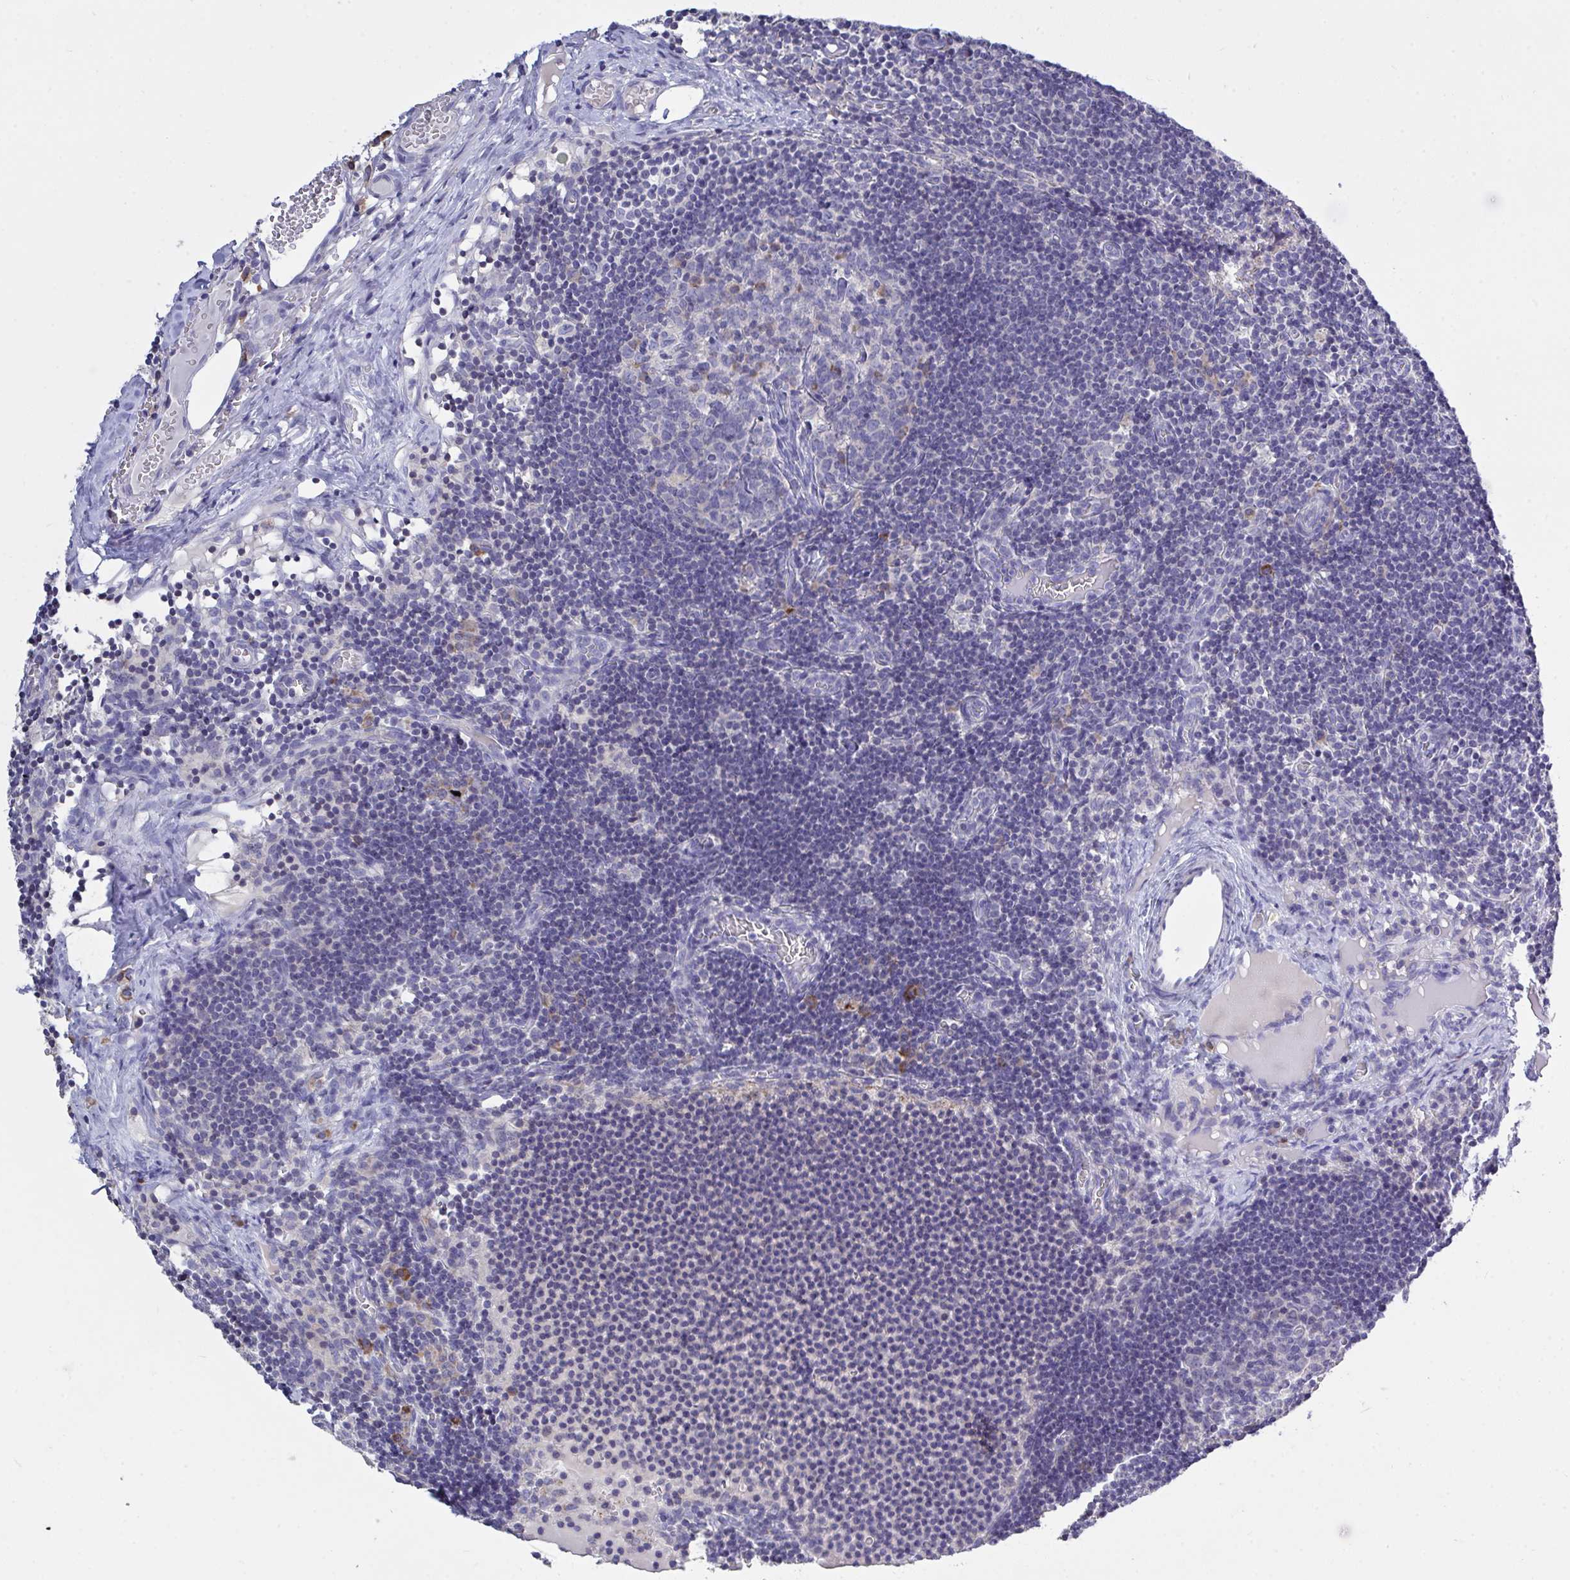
{"staining": {"intensity": "moderate", "quantity": "<25%", "location": "cytoplasmic/membranous"}, "tissue": "lymph node", "cell_type": "Germinal center cells", "image_type": "normal", "snomed": [{"axis": "morphology", "description": "Normal tissue, NOS"}, {"axis": "topography", "description": "Lymph node"}], "caption": "Protein expression analysis of unremarkable lymph node exhibits moderate cytoplasmic/membranous staining in about <25% of germinal center cells.", "gene": "LRRC58", "patient": {"sex": "female", "age": 31}}